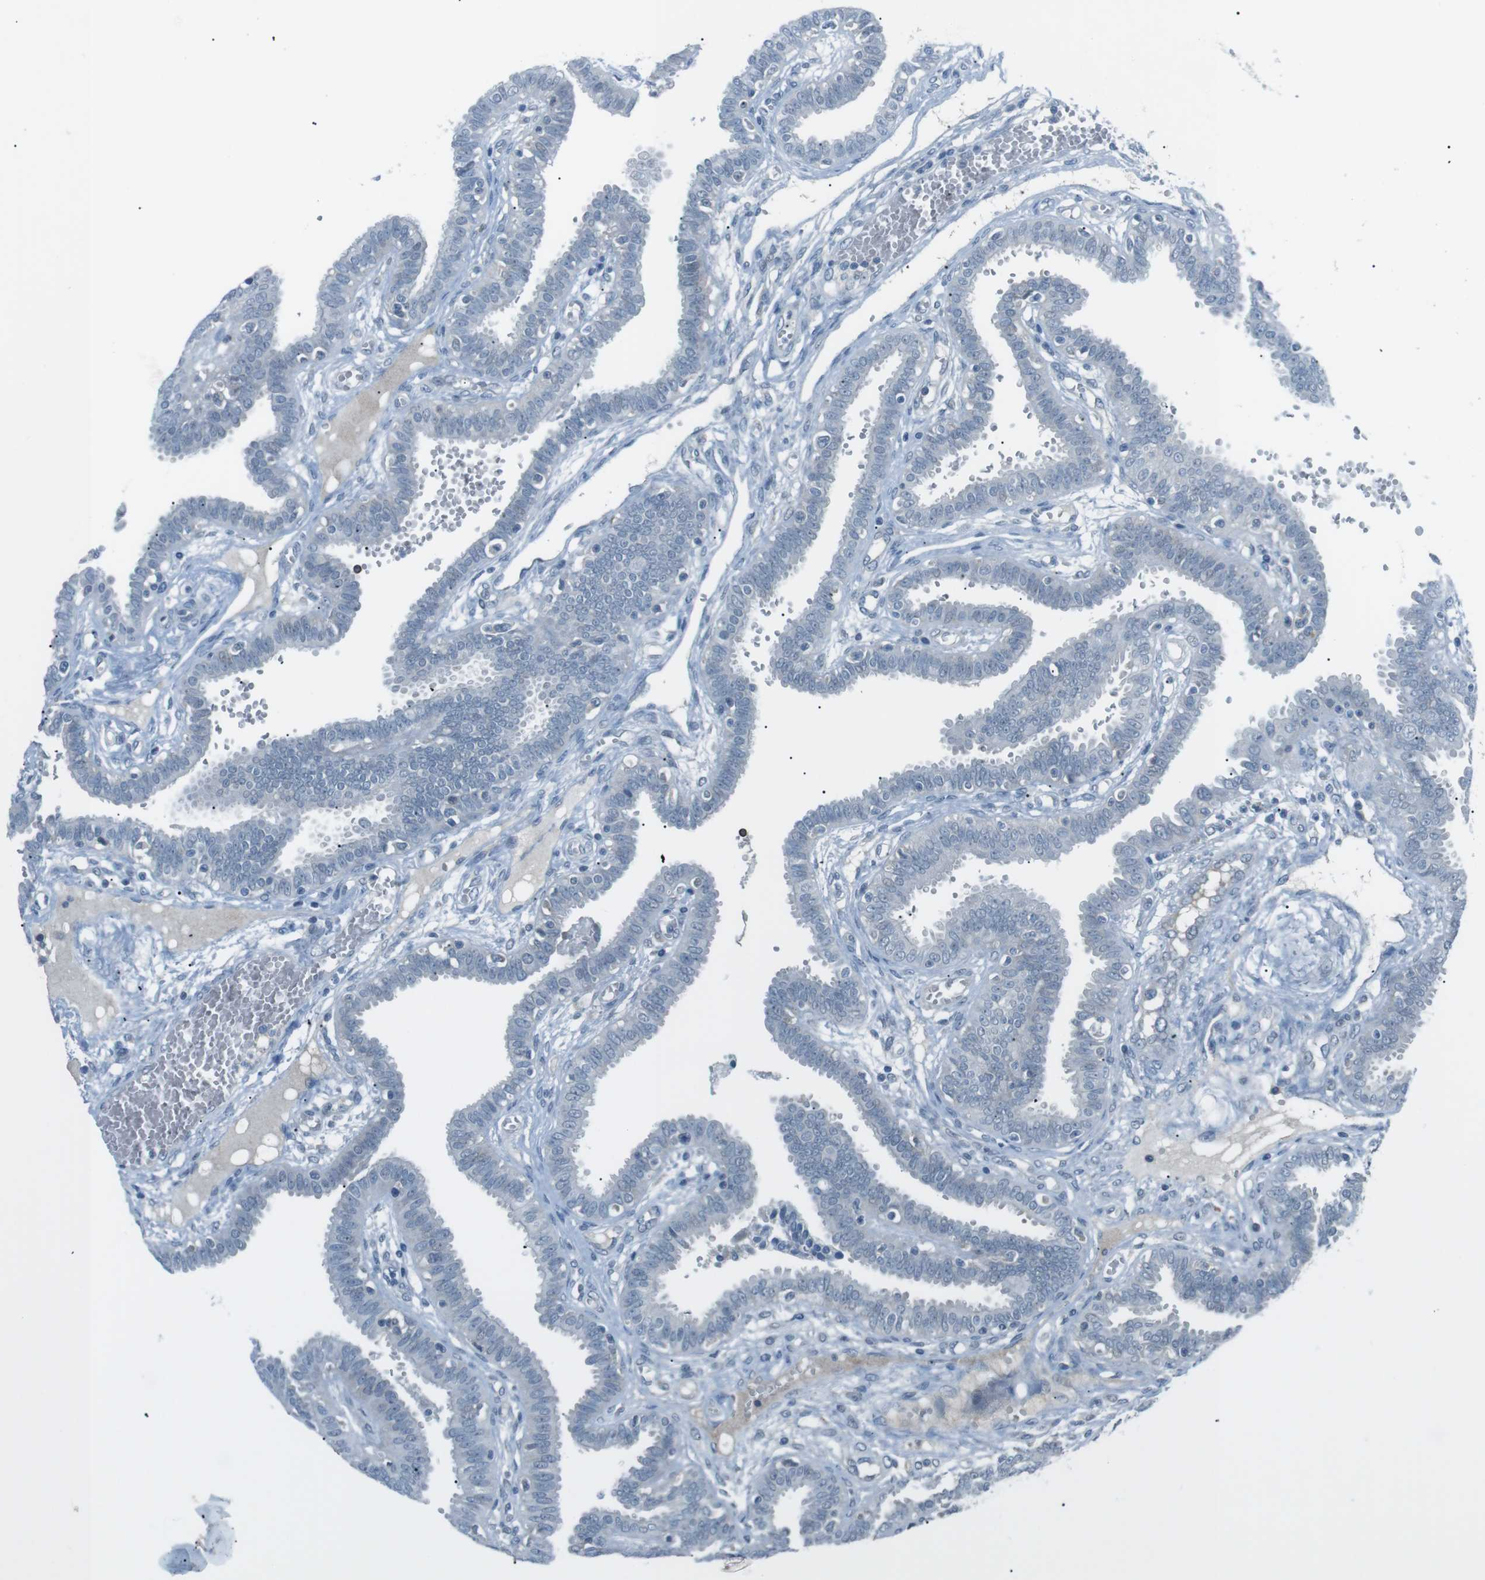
{"staining": {"intensity": "negative", "quantity": "none", "location": "none"}, "tissue": "fallopian tube", "cell_type": "Glandular cells", "image_type": "normal", "snomed": [{"axis": "morphology", "description": "Normal tissue, NOS"}, {"axis": "topography", "description": "Fallopian tube"}], "caption": "Immunohistochemical staining of benign human fallopian tube exhibits no significant staining in glandular cells. Nuclei are stained in blue.", "gene": "FCRLA", "patient": {"sex": "female", "age": 32}}